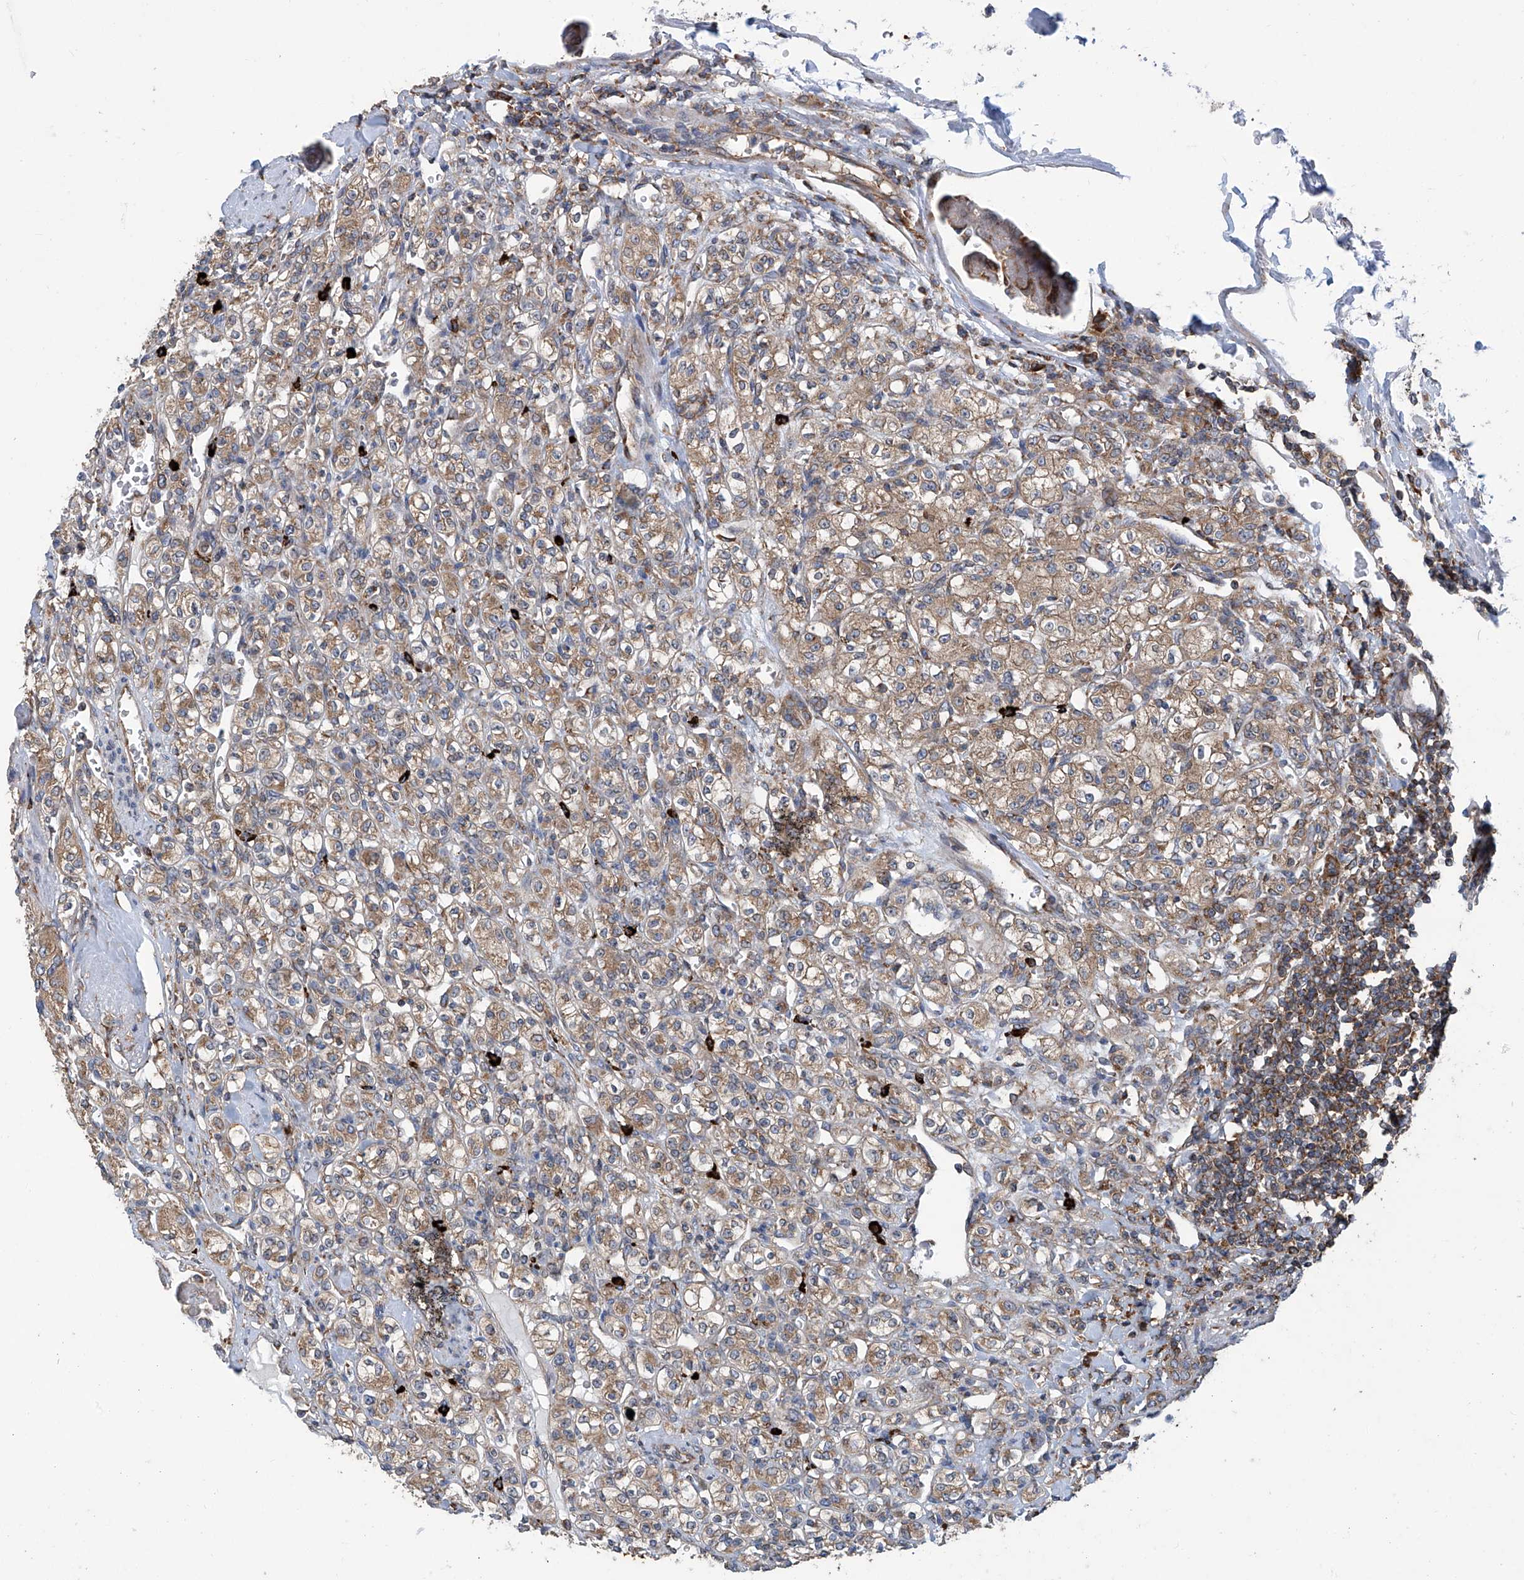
{"staining": {"intensity": "weak", "quantity": ">75%", "location": "cytoplasmic/membranous"}, "tissue": "renal cancer", "cell_type": "Tumor cells", "image_type": "cancer", "snomed": [{"axis": "morphology", "description": "Adenocarcinoma, NOS"}, {"axis": "topography", "description": "Kidney"}], "caption": "Renal cancer (adenocarcinoma) stained for a protein exhibits weak cytoplasmic/membranous positivity in tumor cells. (DAB (3,3'-diaminobenzidine) IHC, brown staining for protein, blue staining for nuclei).", "gene": "SENP2", "patient": {"sex": "male", "age": 77}}